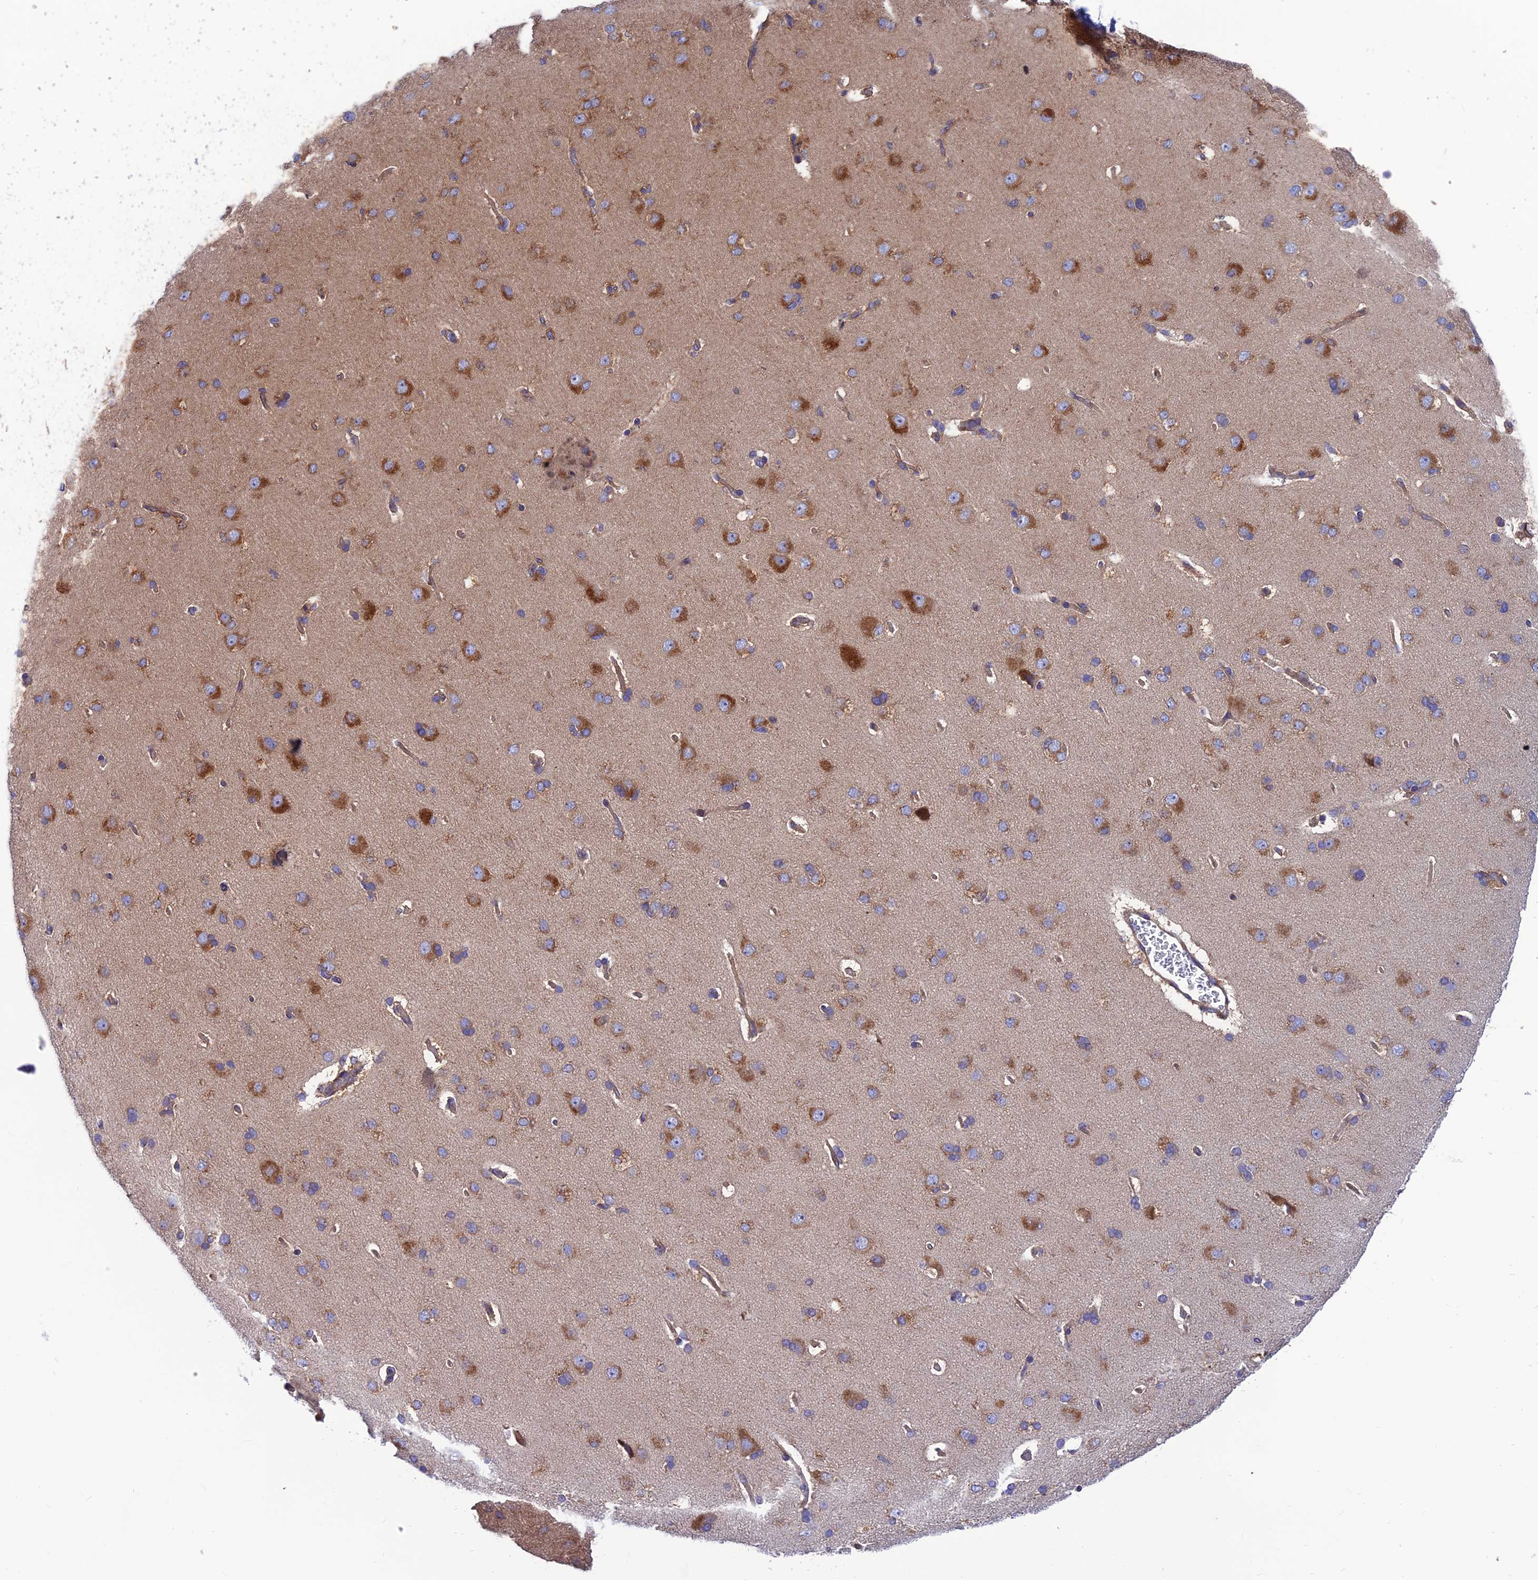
{"staining": {"intensity": "negative", "quantity": "none", "location": "none"}, "tissue": "cerebral cortex", "cell_type": "Endothelial cells", "image_type": "normal", "snomed": [{"axis": "morphology", "description": "Normal tissue, NOS"}, {"axis": "topography", "description": "Cerebral cortex"}], "caption": "DAB immunohistochemical staining of benign cerebral cortex shows no significant positivity in endothelial cells. (Brightfield microscopy of DAB (3,3'-diaminobenzidine) IHC at high magnification).", "gene": "VPS16", "patient": {"sex": "male", "age": 62}}